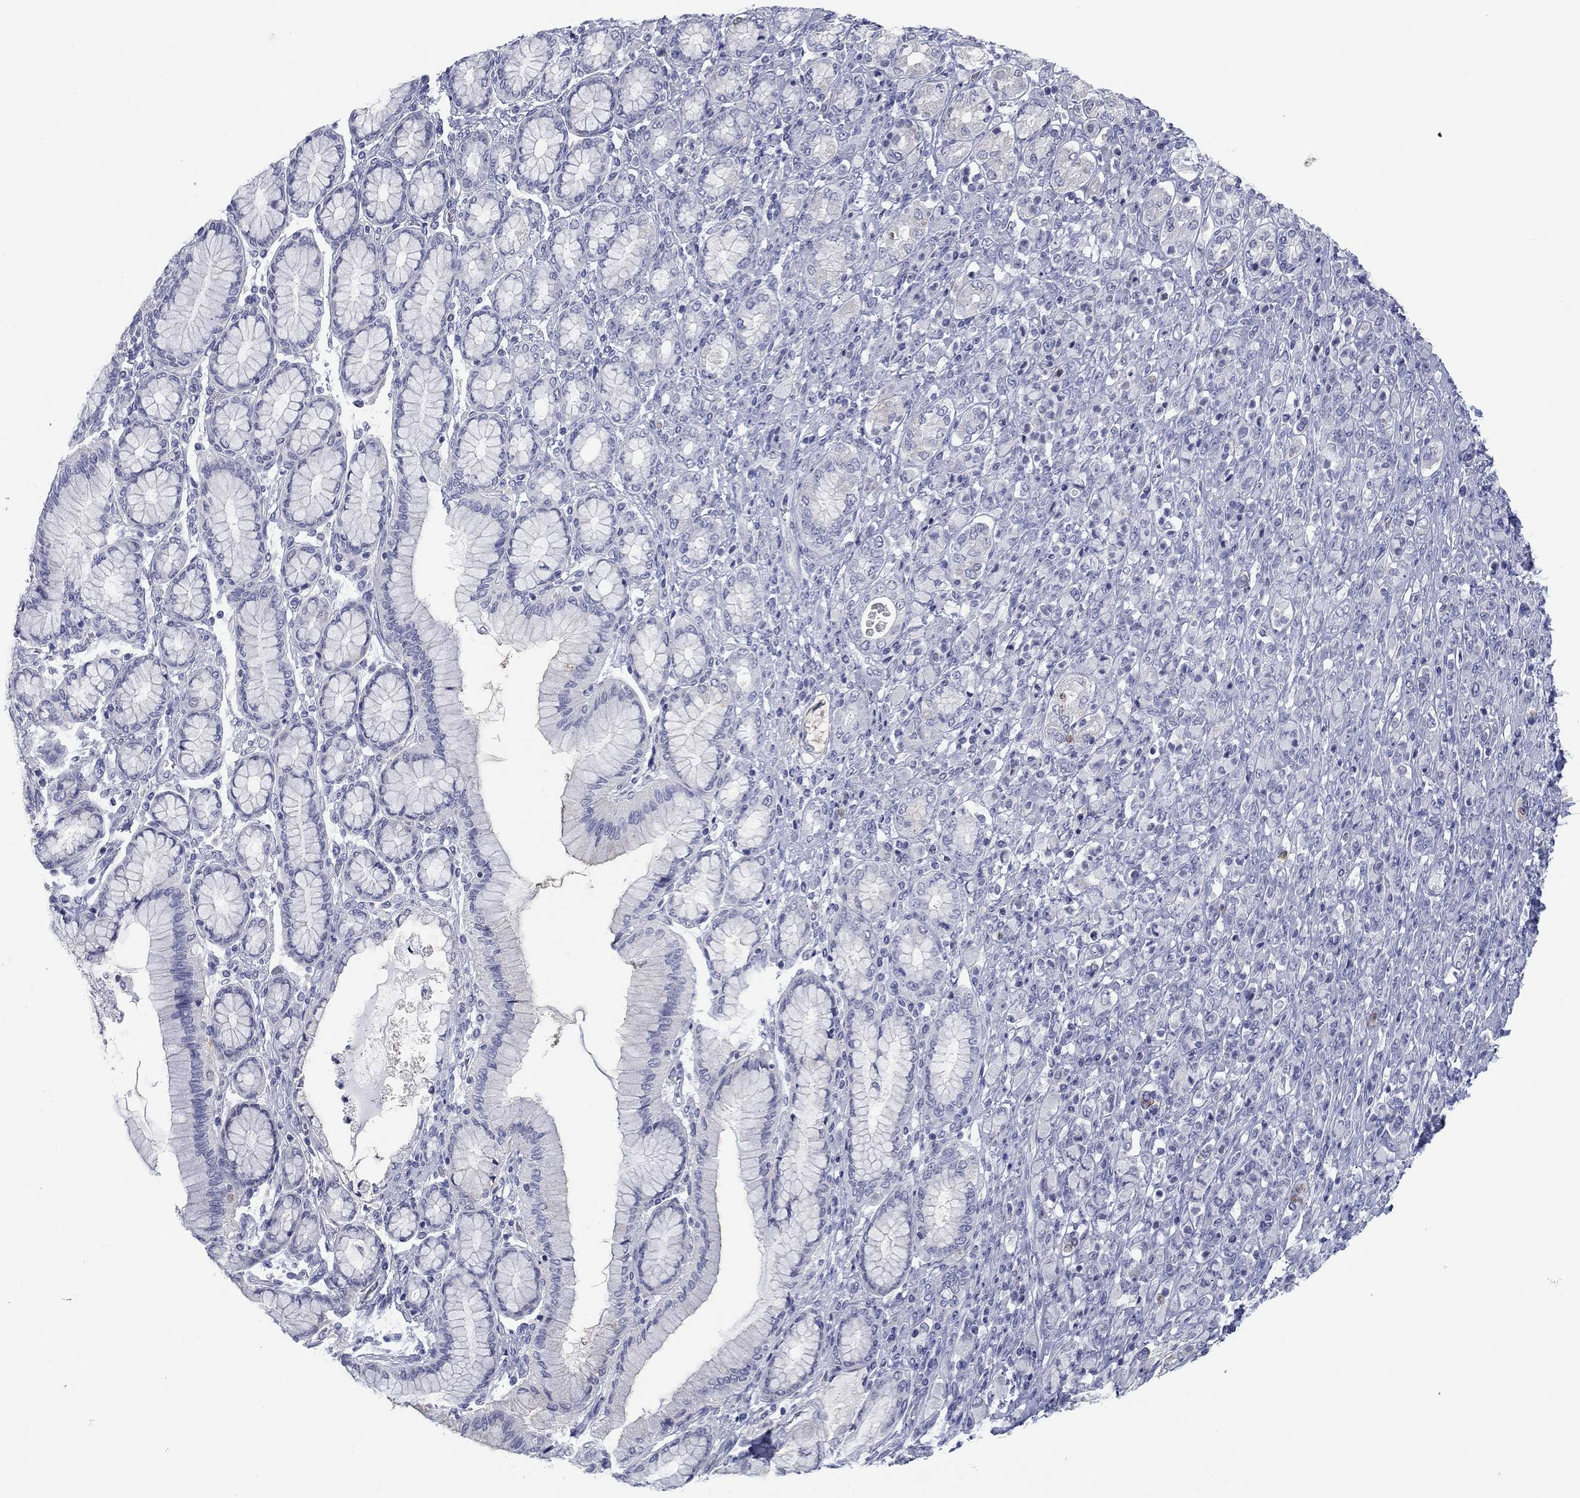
{"staining": {"intensity": "negative", "quantity": "none", "location": "none"}, "tissue": "stomach cancer", "cell_type": "Tumor cells", "image_type": "cancer", "snomed": [{"axis": "morphology", "description": "Normal tissue, NOS"}, {"axis": "morphology", "description": "Adenocarcinoma, NOS"}, {"axis": "topography", "description": "Stomach"}], "caption": "IHC of adenocarcinoma (stomach) shows no expression in tumor cells.", "gene": "CALB1", "patient": {"sex": "female", "age": 79}}